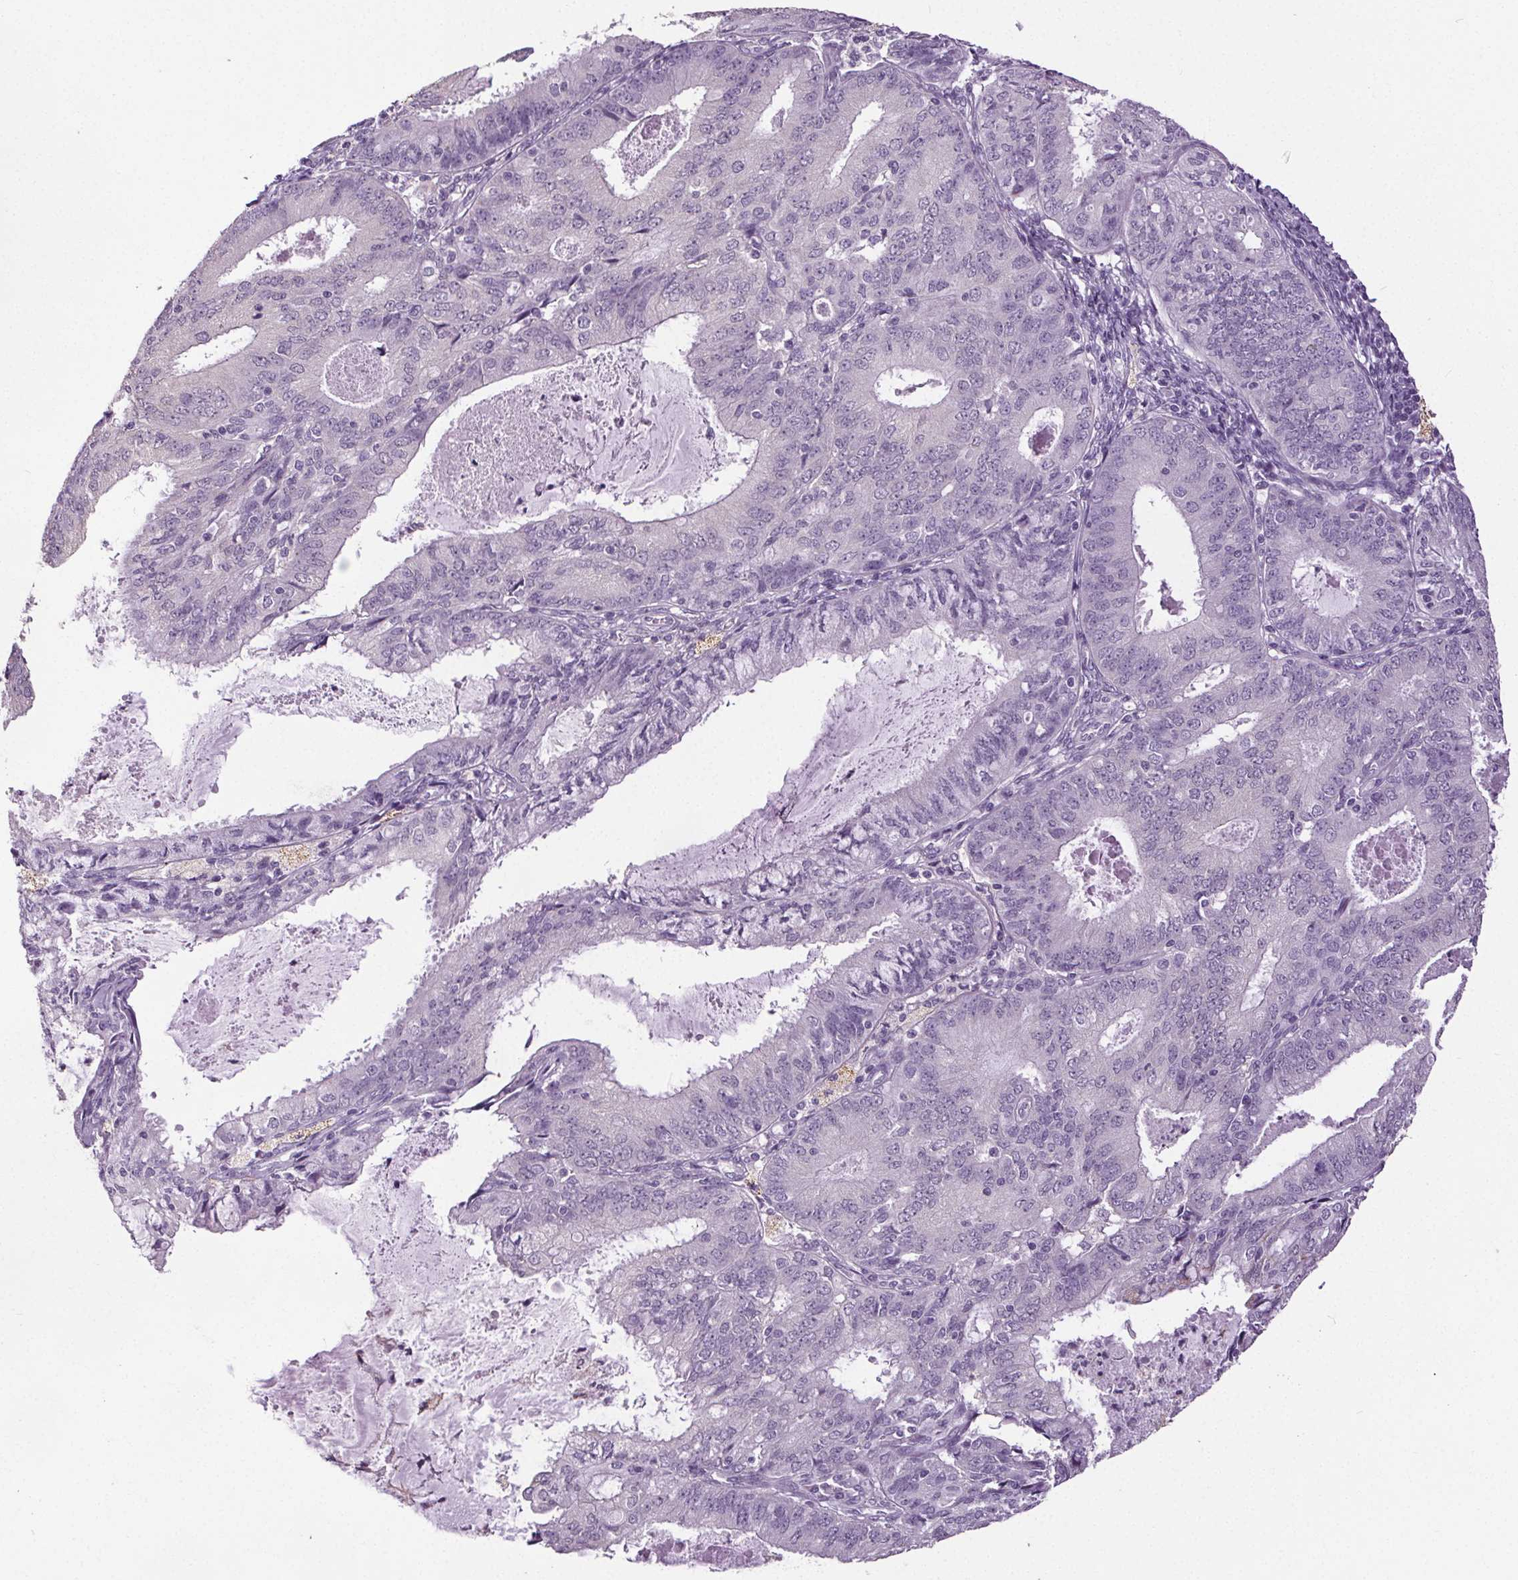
{"staining": {"intensity": "negative", "quantity": "none", "location": "none"}, "tissue": "endometrial cancer", "cell_type": "Tumor cells", "image_type": "cancer", "snomed": [{"axis": "morphology", "description": "Adenocarcinoma, NOS"}, {"axis": "topography", "description": "Endometrium"}], "caption": "An IHC photomicrograph of adenocarcinoma (endometrial) is shown. There is no staining in tumor cells of adenocarcinoma (endometrial).", "gene": "GPIHBP1", "patient": {"sex": "female", "age": 57}}